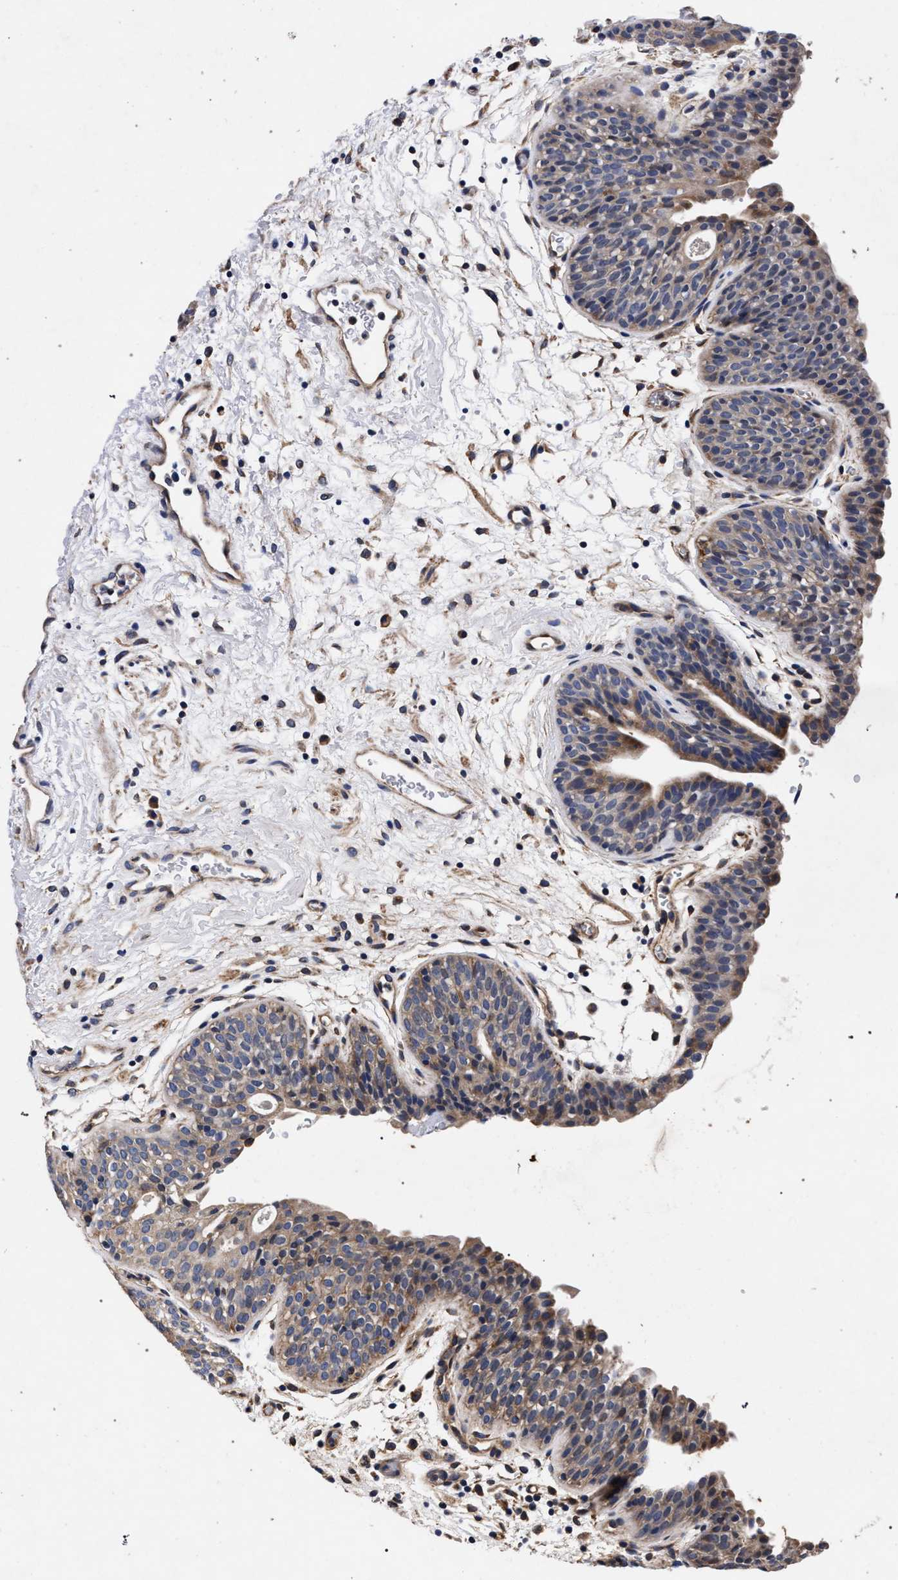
{"staining": {"intensity": "weak", "quantity": ">75%", "location": "cytoplasmic/membranous"}, "tissue": "urinary bladder", "cell_type": "Urothelial cells", "image_type": "normal", "snomed": [{"axis": "morphology", "description": "Normal tissue, NOS"}, {"axis": "topography", "description": "Urinary bladder"}], "caption": "IHC photomicrograph of normal urinary bladder: urinary bladder stained using immunohistochemistry shows low levels of weak protein expression localized specifically in the cytoplasmic/membranous of urothelial cells, appearing as a cytoplasmic/membranous brown color.", "gene": "CFAP95", "patient": {"sex": "male", "age": 37}}